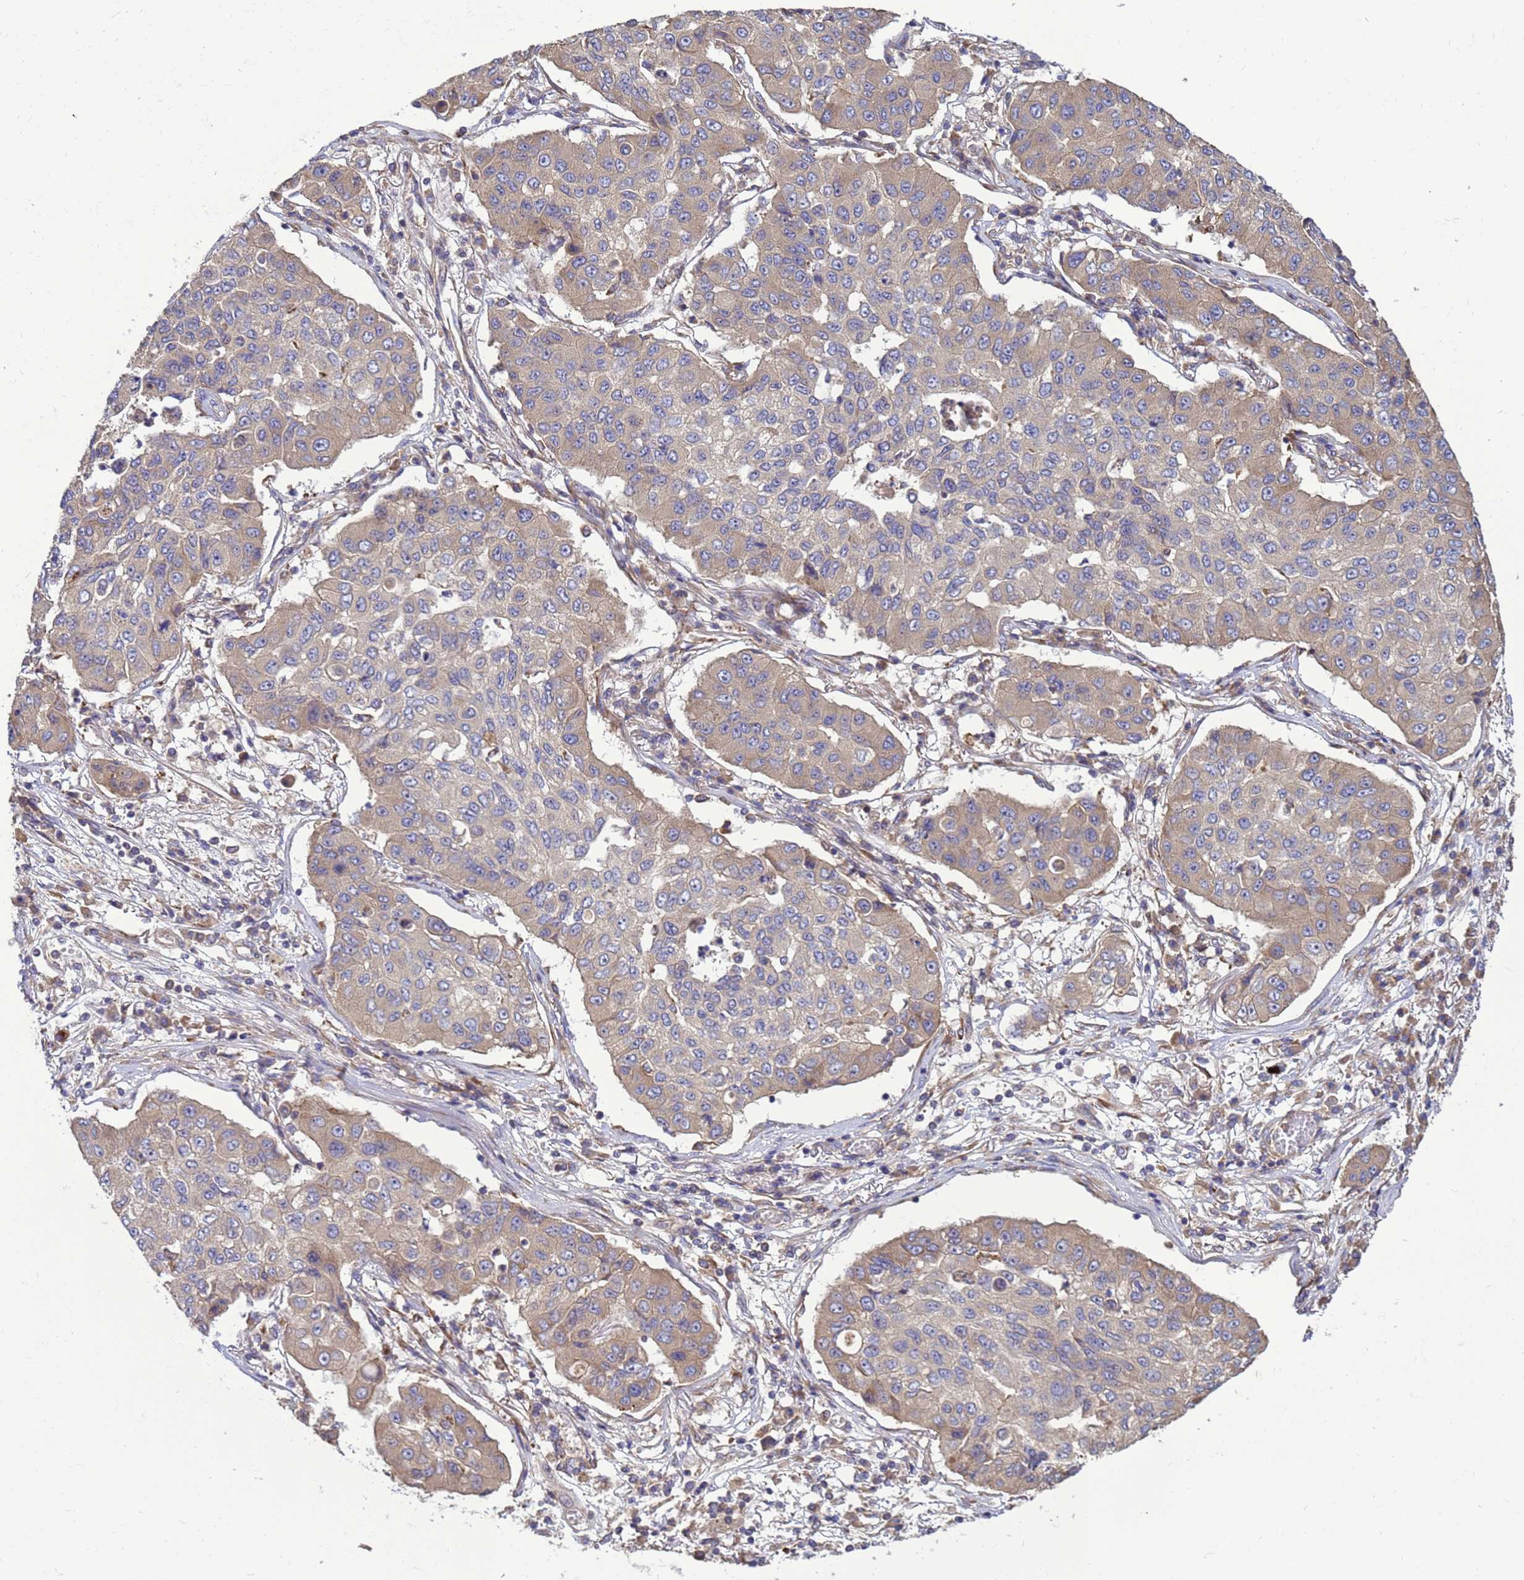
{"staining": {"intensity": "weak", "quantity": ">75%", "location": "cytoplasmic/membranous"}, "tissue": "lung cancer", "cell_type": "Tumor cells", "image_type": "cancer", "snomed": [{"axis": "morphology", "description": "Squamous cell carcinoma, NOS"}, {"axis": "topography", "description": "Lung"}], "caption": "Lung cancer stained with a brown dye exhibits weak cytoplasmic/membranous positive positivity in approximately >75% of tumor cells.", "gene": "BECN1", "patient": {"sex": "male", "age": 74}}